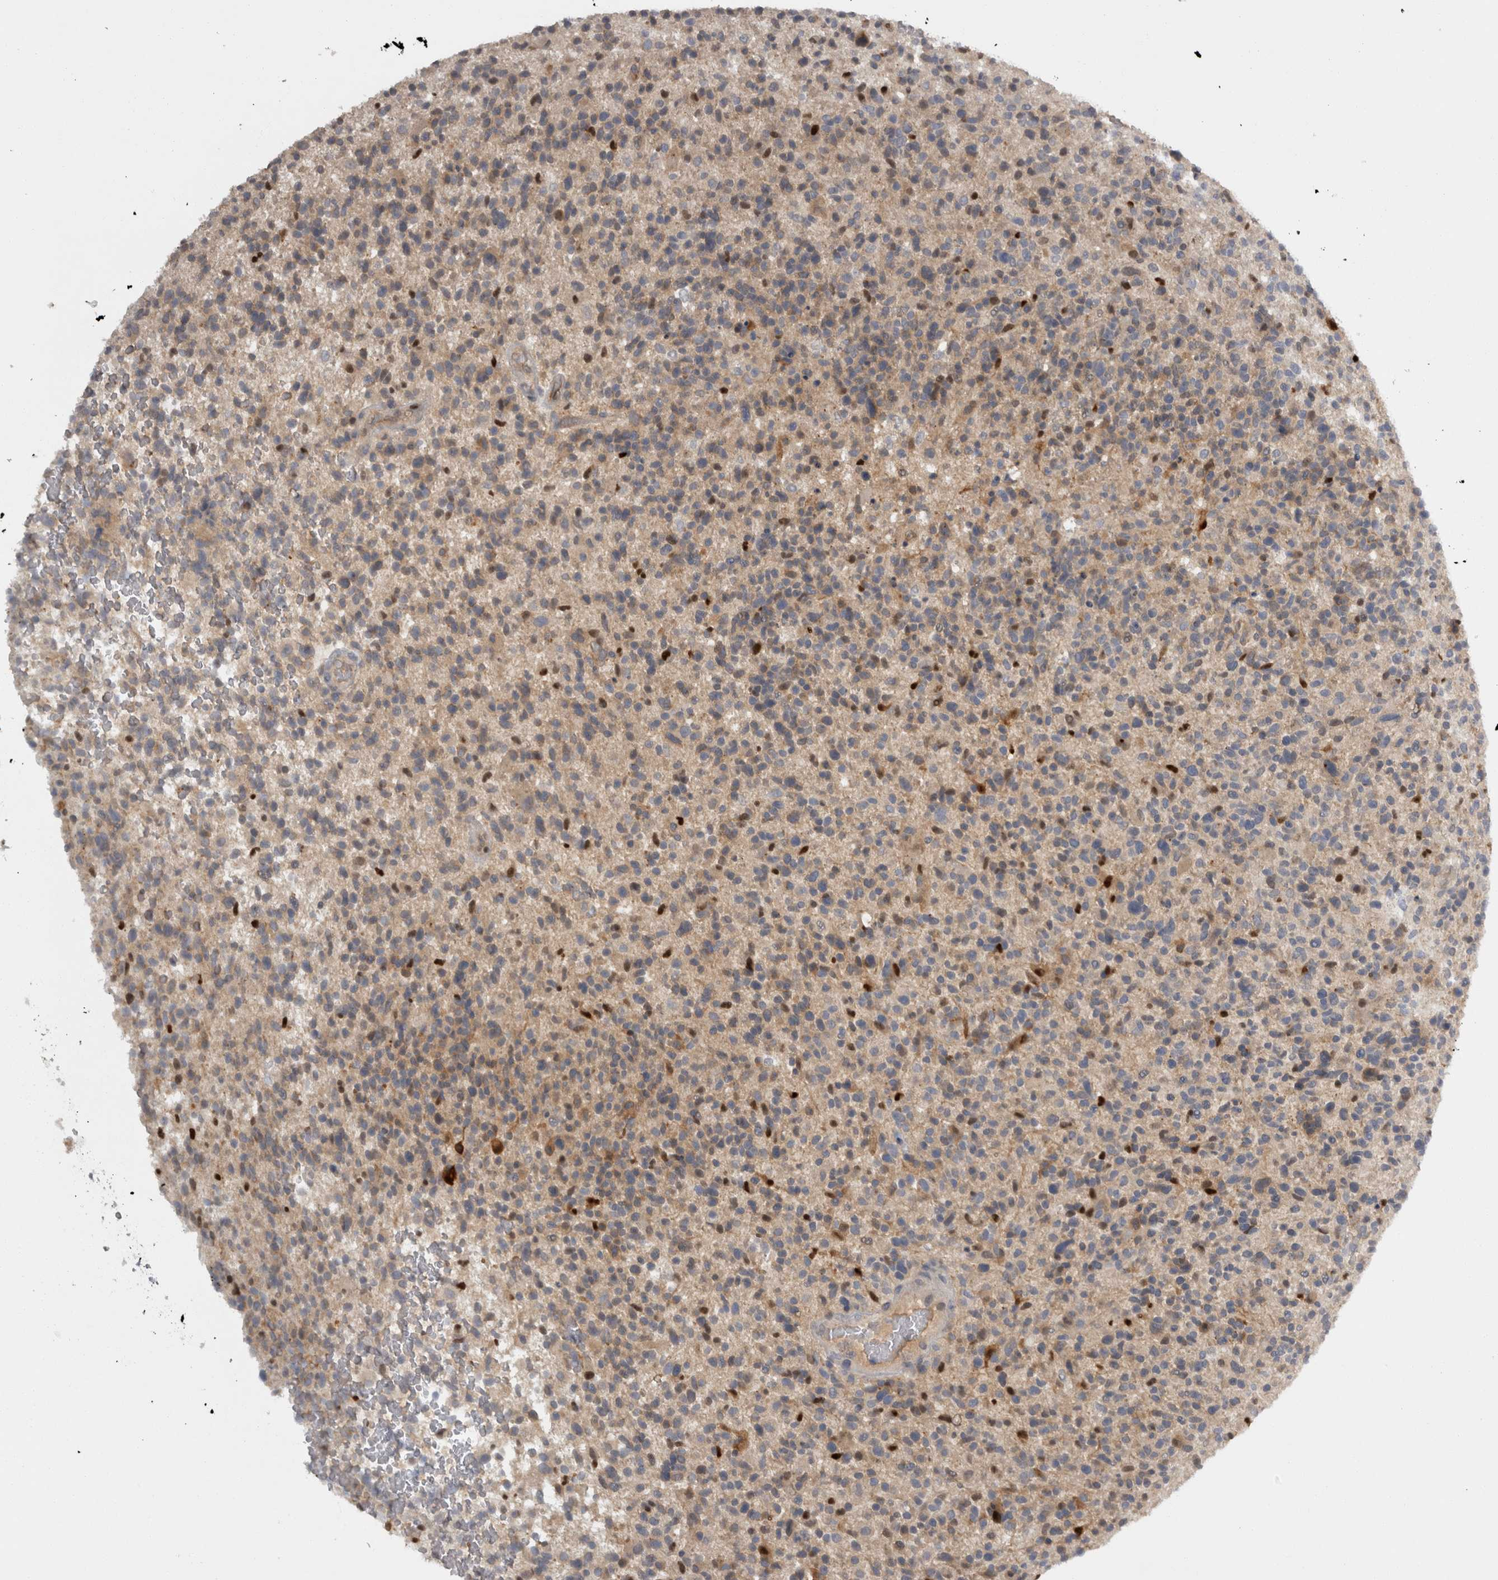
{"staining": {"intensity": "weak", "quantity": "25%-75%", "location": "cytoplasmic/membranous"}, "tissue": "glioma", "cell_type": "Tumor cells", "image_type": "cancer", "snomed": [{"axis": "morphology", "description": "Glioma, malignant, High grade"}, {"axis": "topography", "description": "Brain"}], "caption": "Immunohistochemical staining of malignant glioma (high-grade) exhibits low levels of weak cytoplasmic/membranous protein positivity in about 25%-75% of tumor cells.", "gene": "SLCO5A1", "patient": {"sex": "male", "age": 72}}